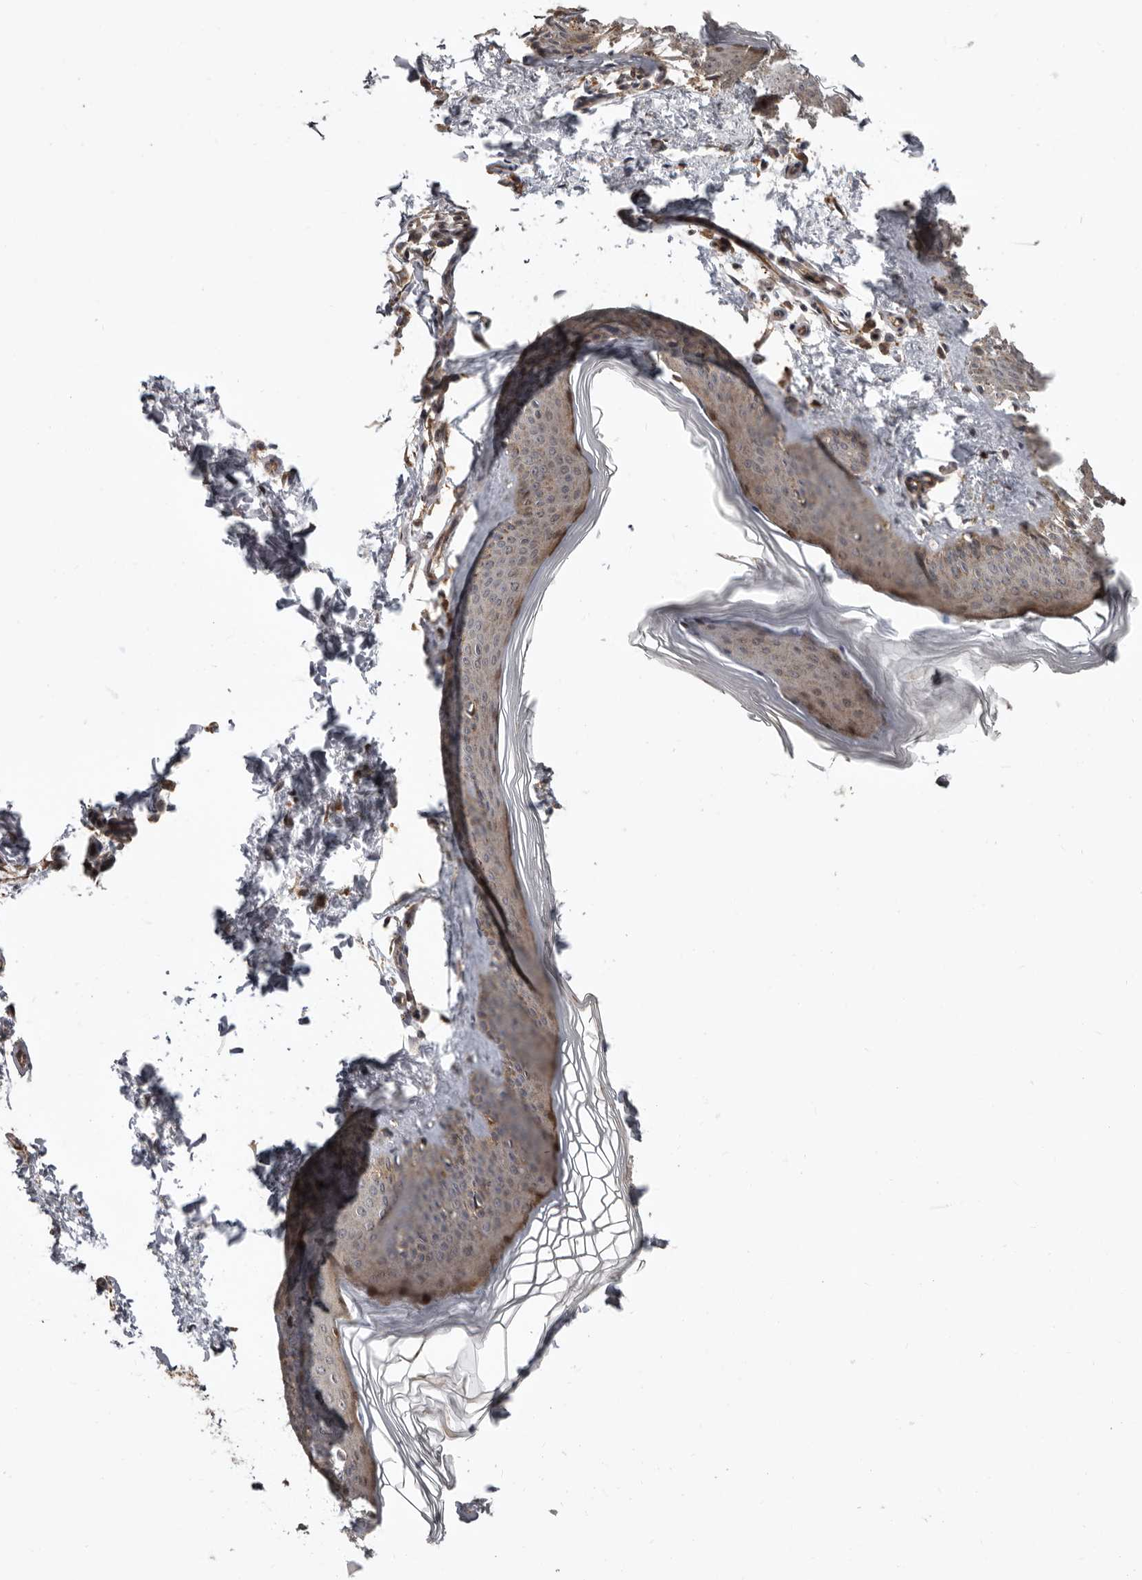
{"staining": {"intensity": "negative", "quantity": "none", "location": "none"}, "tissue": "skin", "cell_type": "Fibroblasts", "image_type": "normal", "snomed": [{"axis": "morphology", "description": "Normal tissue, NOS"}, {"axis": "topography", "description": "Skin"}], "caption": "A photomicrograph of human skin is negative for staining in fibroblasts. The staining is performed using DAB (3,3'-diaminobenzidine) brown chromogen with nuclei counter-stained in using hematoxylin.", "gene": "FGFR4", "patient": {"sex": "female", "age": 27}}